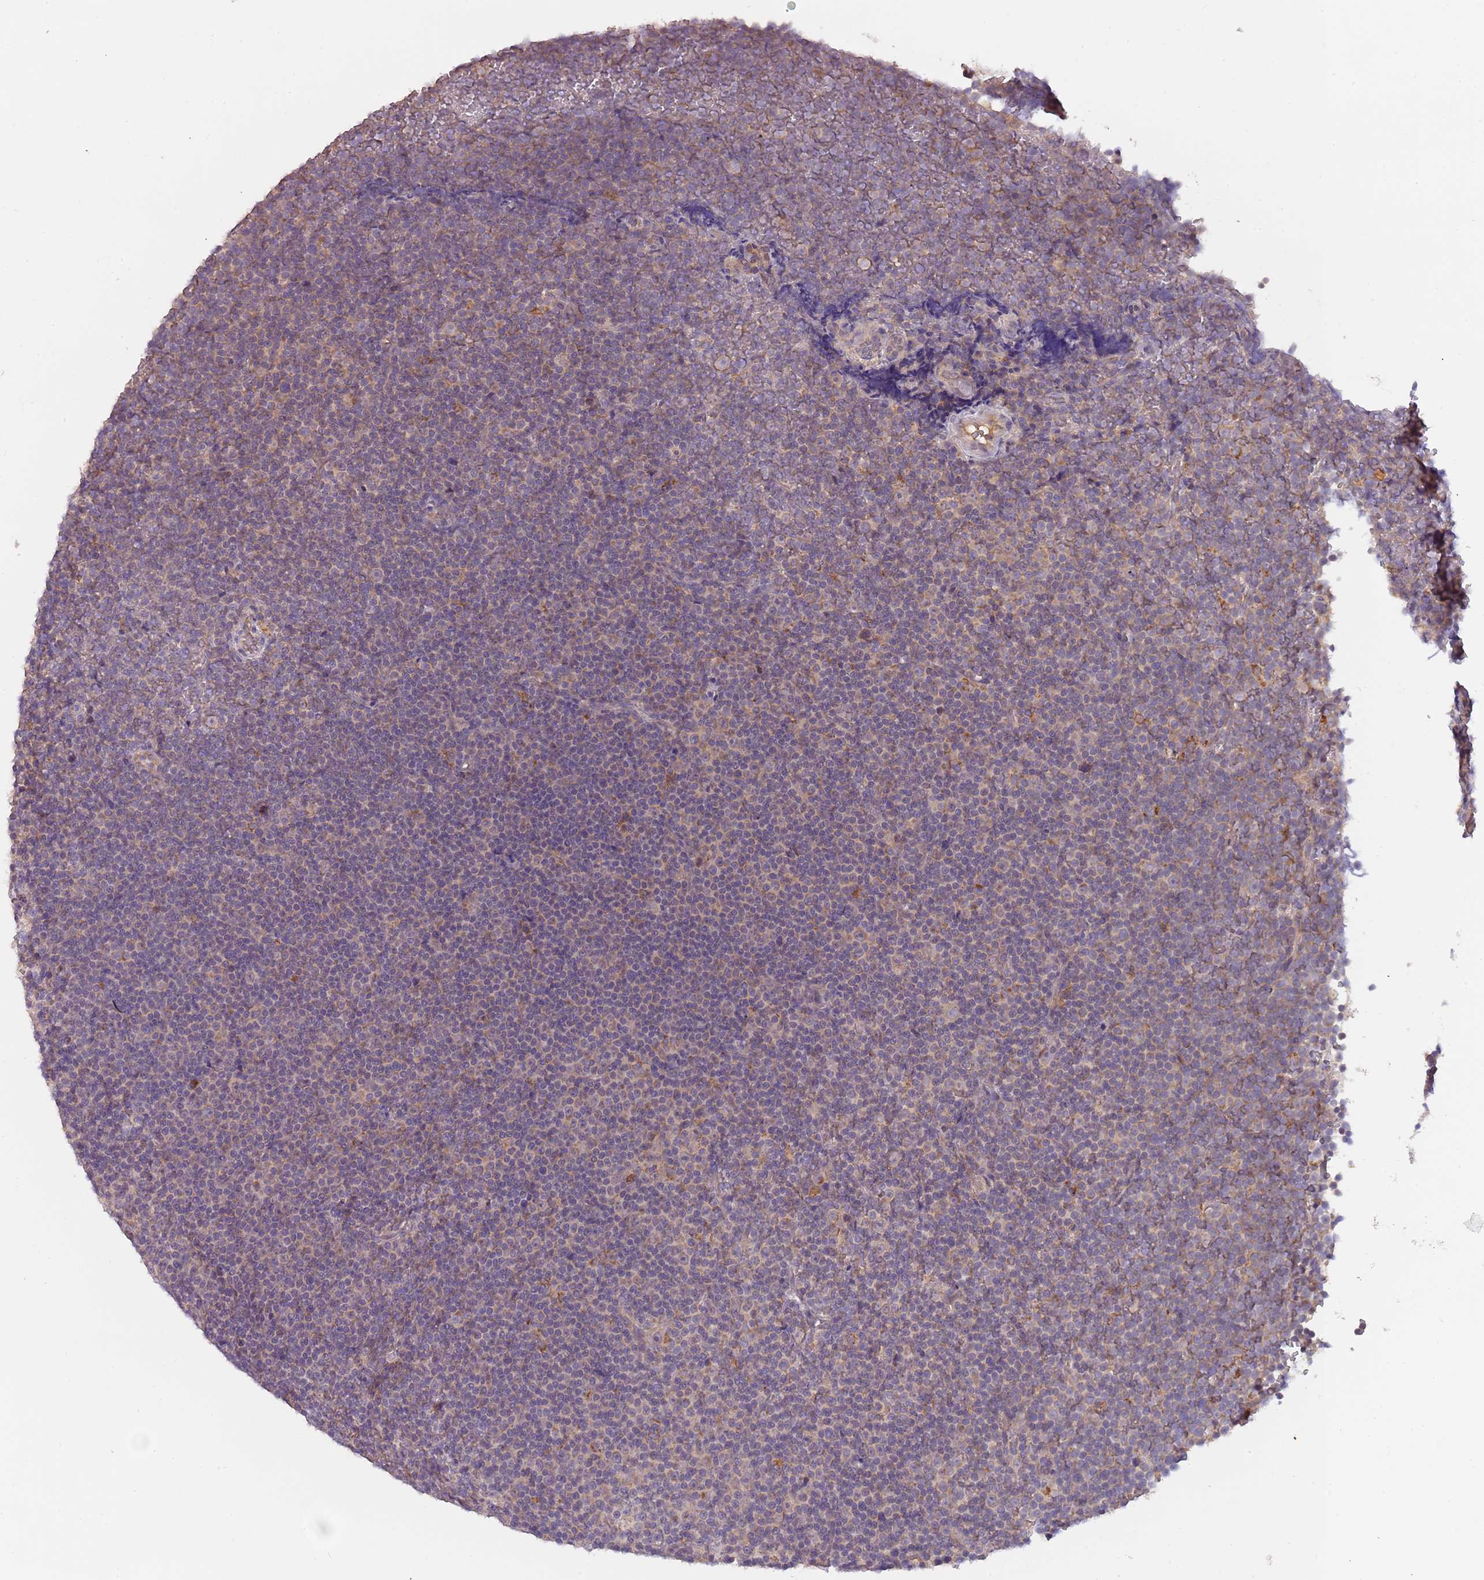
{"staining": {"intensity": "moderate", "quantity": "<25%", "location": "cytoplasmic/membranous"}, "tissue": "lymphoma", "cell_type": "Tumor cells", "image_type": "cancer", "snomed": [{"axis": "morphology", "description": "Malignant lymphoma, non-Hodgkin's type, Low grade"}, {"axis": "topography", "description": "Lymph node"}], "caption": "The histopathology image shows staining of lymphoma, revealing moderate cytoplasmic/membranous protein positivity (brown color) within tumor cells.", "gene": "FECH", "patient": {"sex": "female", "age": 67}}